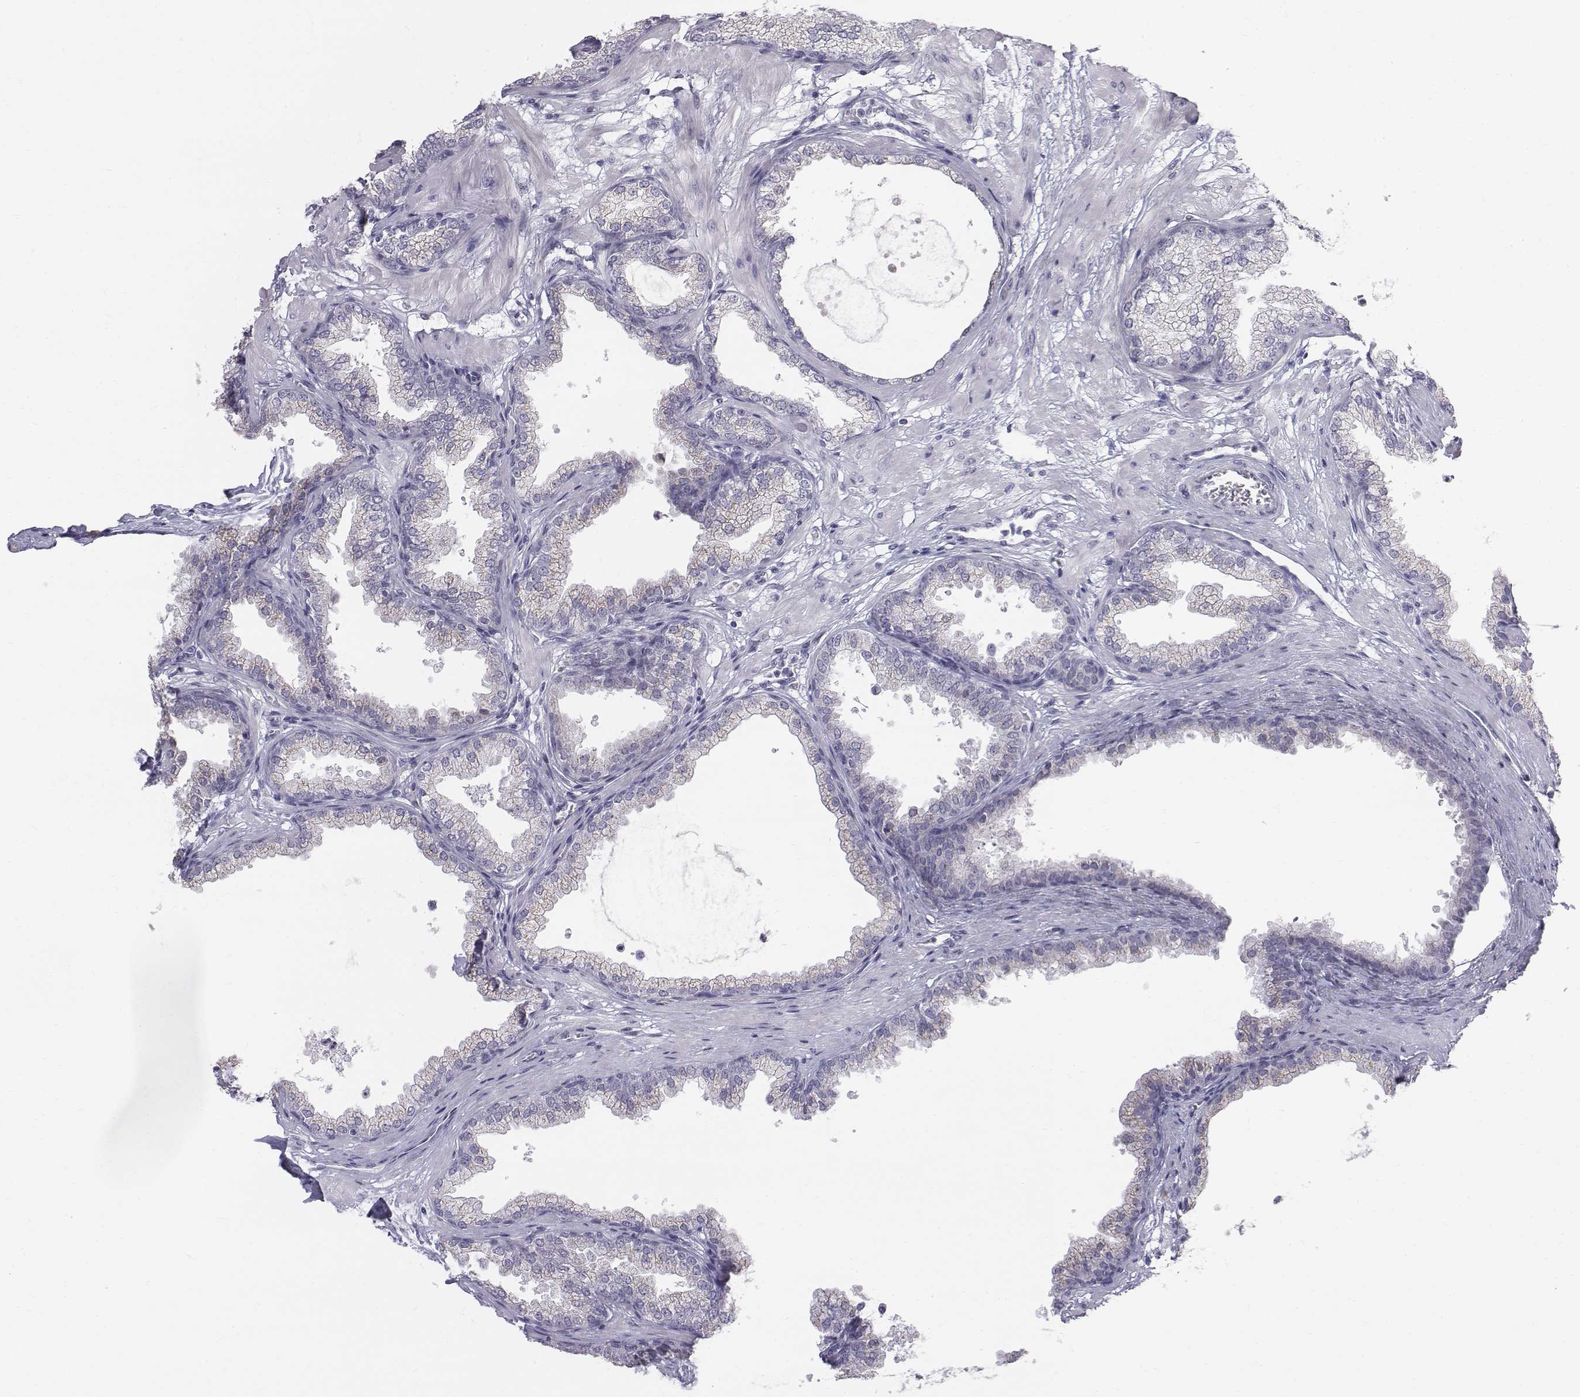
{"staining": {"intensity": "negative", "quantity": "none", "location": "none"}, "tissue": "prostate", "cell_type": "Glandular cells", "image_type": "normal", "snomed": [{"axis": "morphology", "description": "Normal tissue, NOS"}, {"axis": "topography", "description": "Prostate"}], "caption": "IHC of unremarkable human prostate reveals no positivity in glandular cells. Brightfield microscopy of IHC stained with DAB (brown) and hematoxylin (blue), captured at high magnification.", "gene": "C6orf58", "patient": {"sex": "male", "age": 37}}